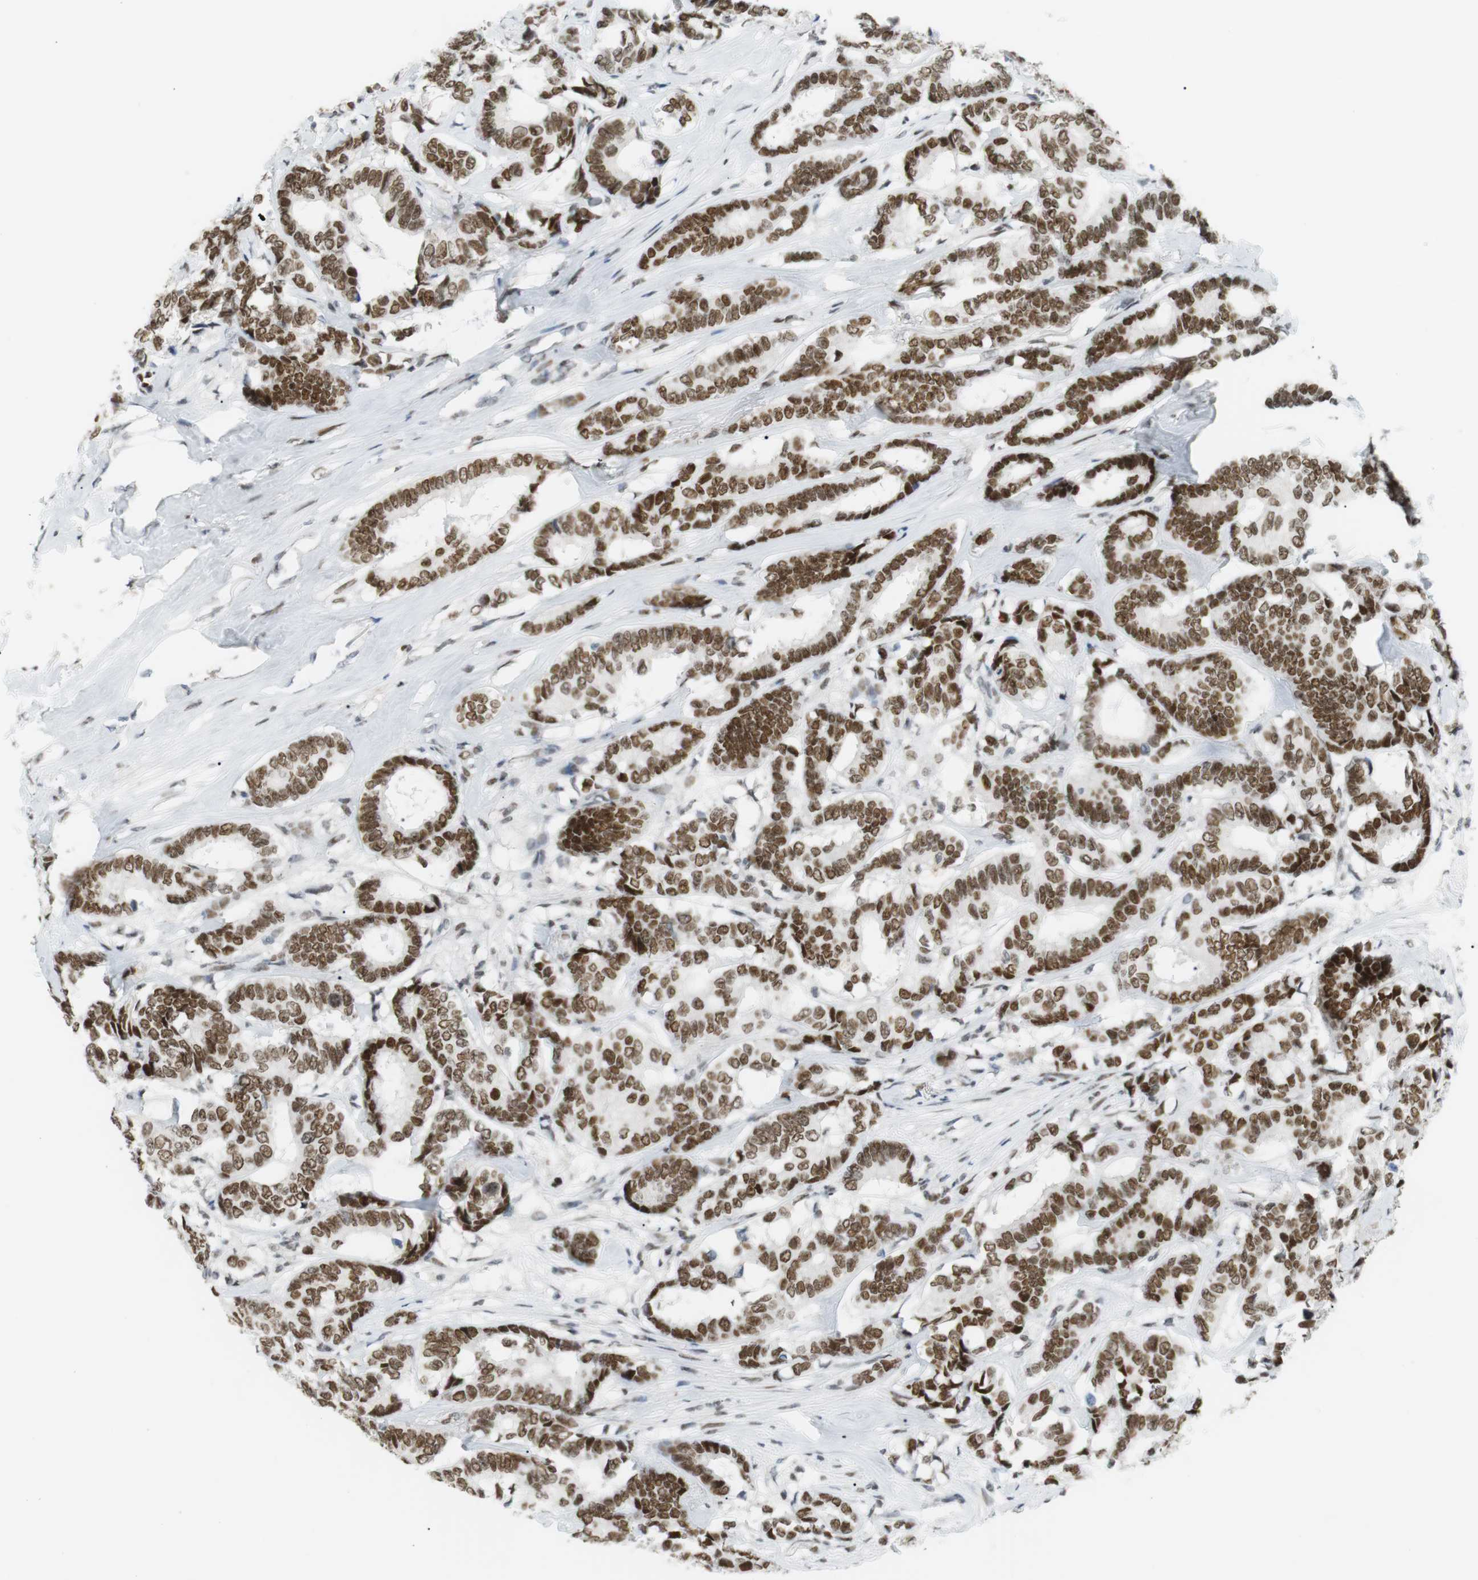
{"staining": {"intensity": "strong", "quantity": ">75%", "location": "nuclear"}, "tissue": "breast cancer", "cell_type": "Tumor cells", "image_type": "cancer", "snomed": [{"axis": "morphology", "description": "Duct carcinoma"}, {"axis": "topography", "description": "Breast"}], "caption": "Breast cancer (intraductal carcinoma) stained with a brown dye displays strong nuclear positive positivity in about >75% of tumor cells.", "gene": "BMI1", "patient": {"sex": "female", "age": 87}}